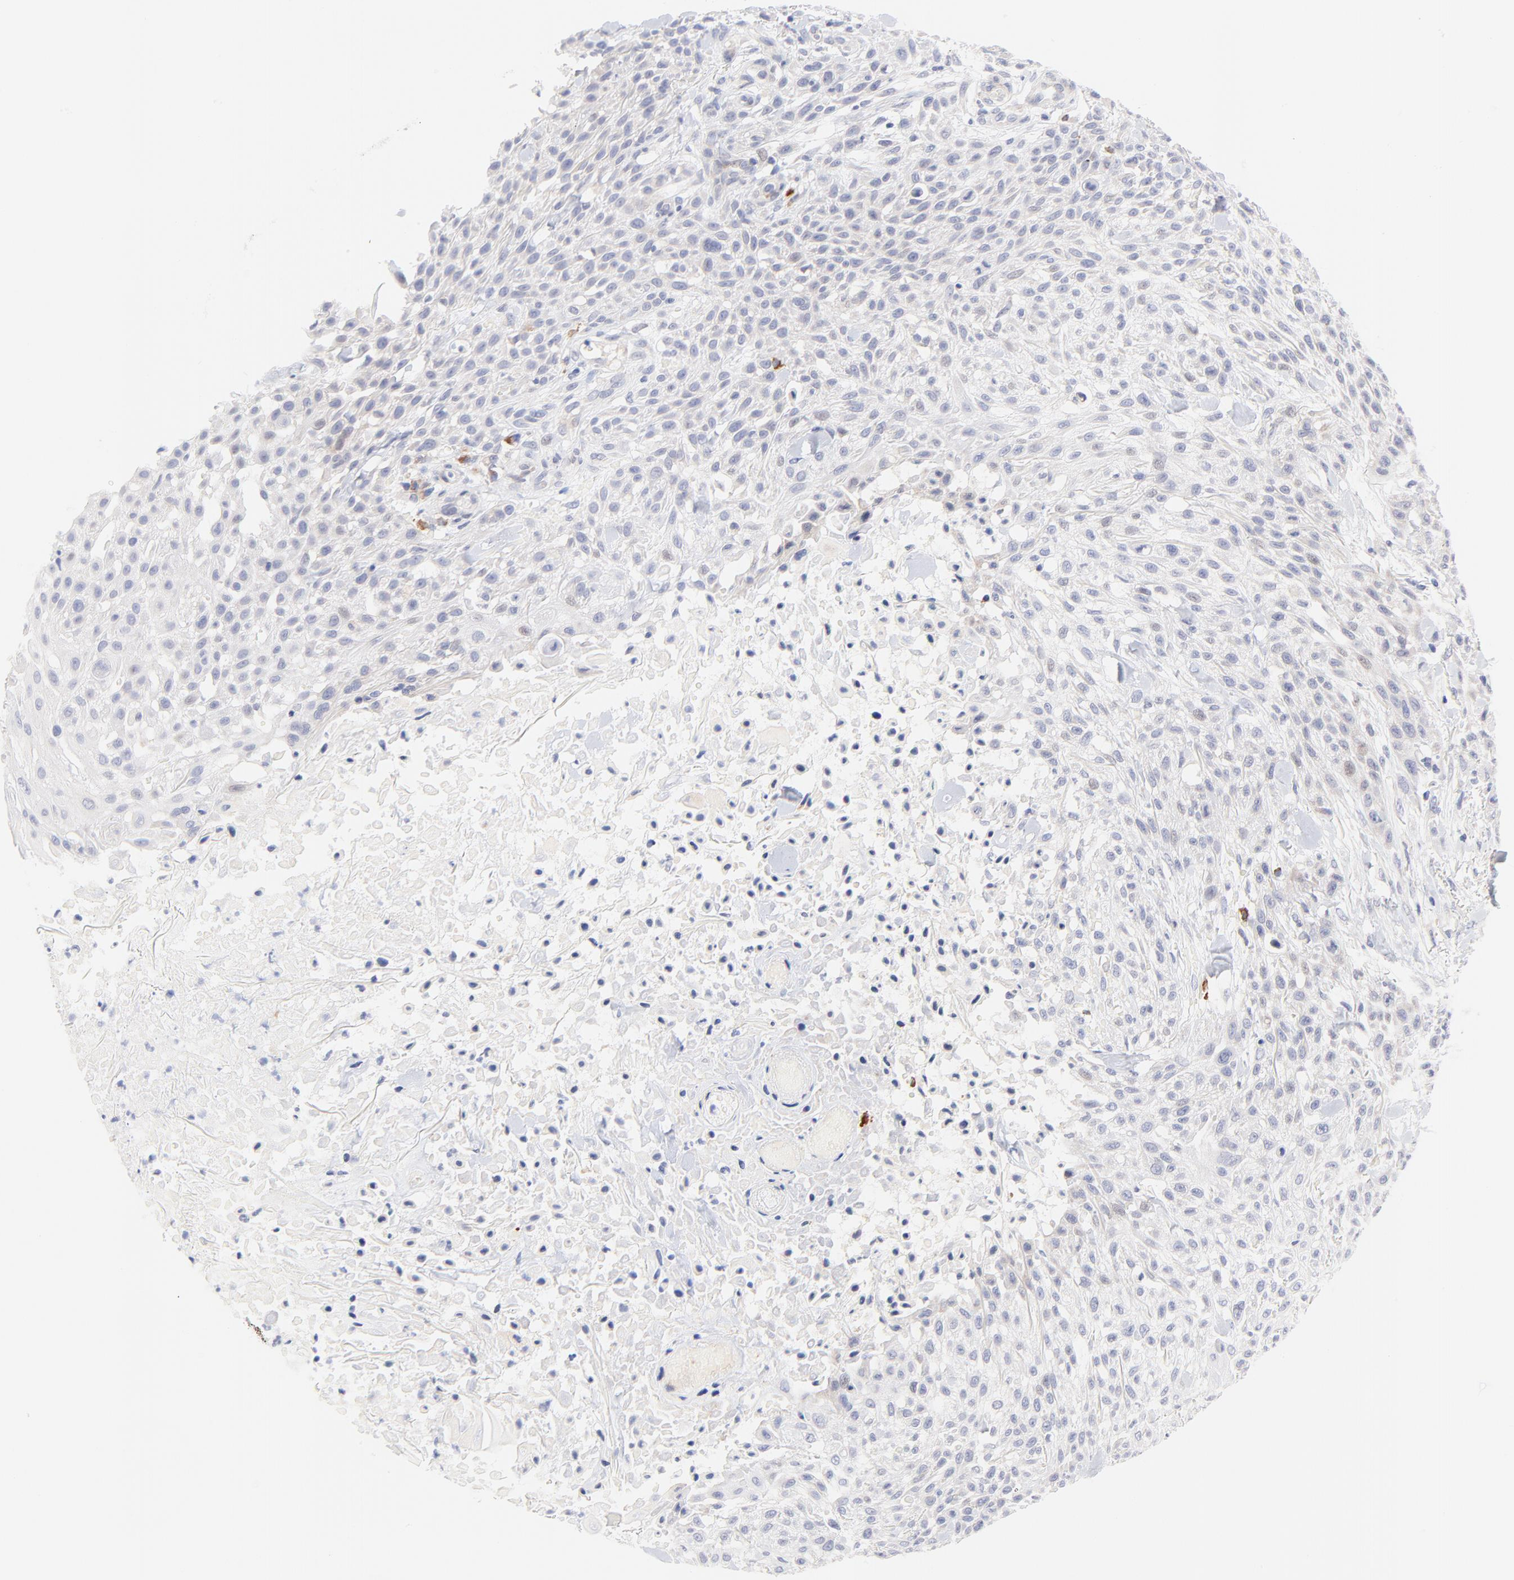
{"staining": {"intensity": "negative", "quantity": "none", "location": "none"}, "tissue": "skin cancer", "cell_type": "Tumor cells", "image_type": "cancer", "snomed": [{"axis": "morphology", "description": "Squamous cell carcinoma, NOS"}, {"axis": "topography", "description": "Skin"}], "caption": "Skin squamous cell carcinoma was stained to show a protein in brown. There is no significant staining in tumor cells.", "gene": "AFF2", "patient": {"sex": "female", "age": 42}}